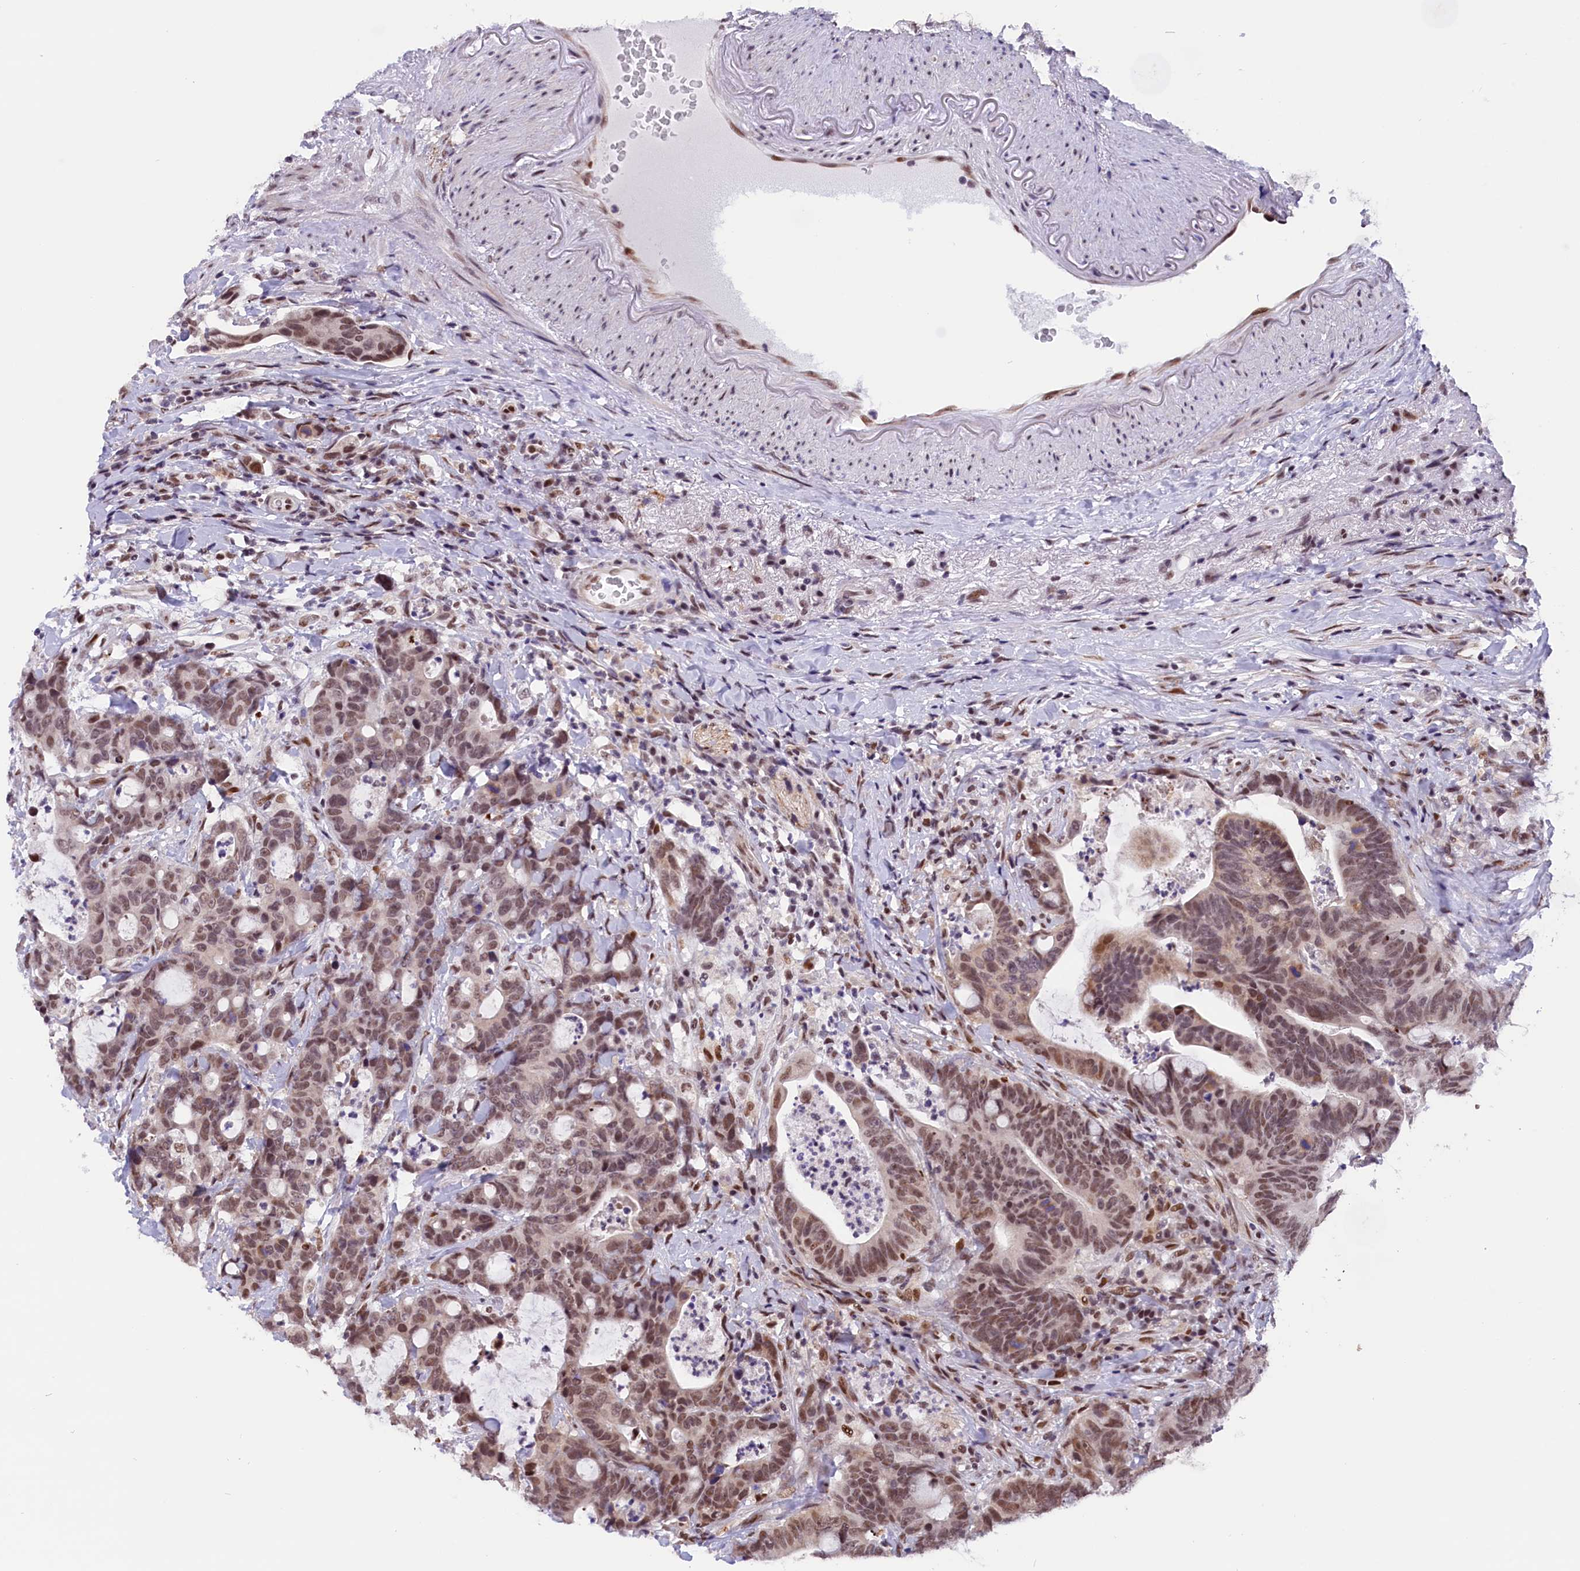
{"staining": {"intensity": "moderate", "quantity": ">75%", "location": "nuclear"}, "tissue": "colorectal cancer", "cell_type": "Tumor cells", "image_type": "cancer", "snomed": [{"axis": "morphology", "description": "Adenocarcinoma, NOS"}, {"axis": "topography", "description": "Colon"}], "caption": "Moderate nuclear expression for a protein is present in about >75% of tumor cells of colorectal cancer using immunohistochemistry (IHC).", "gene": "CDYL2", "patient": {"sex": "female", "age": 82}}